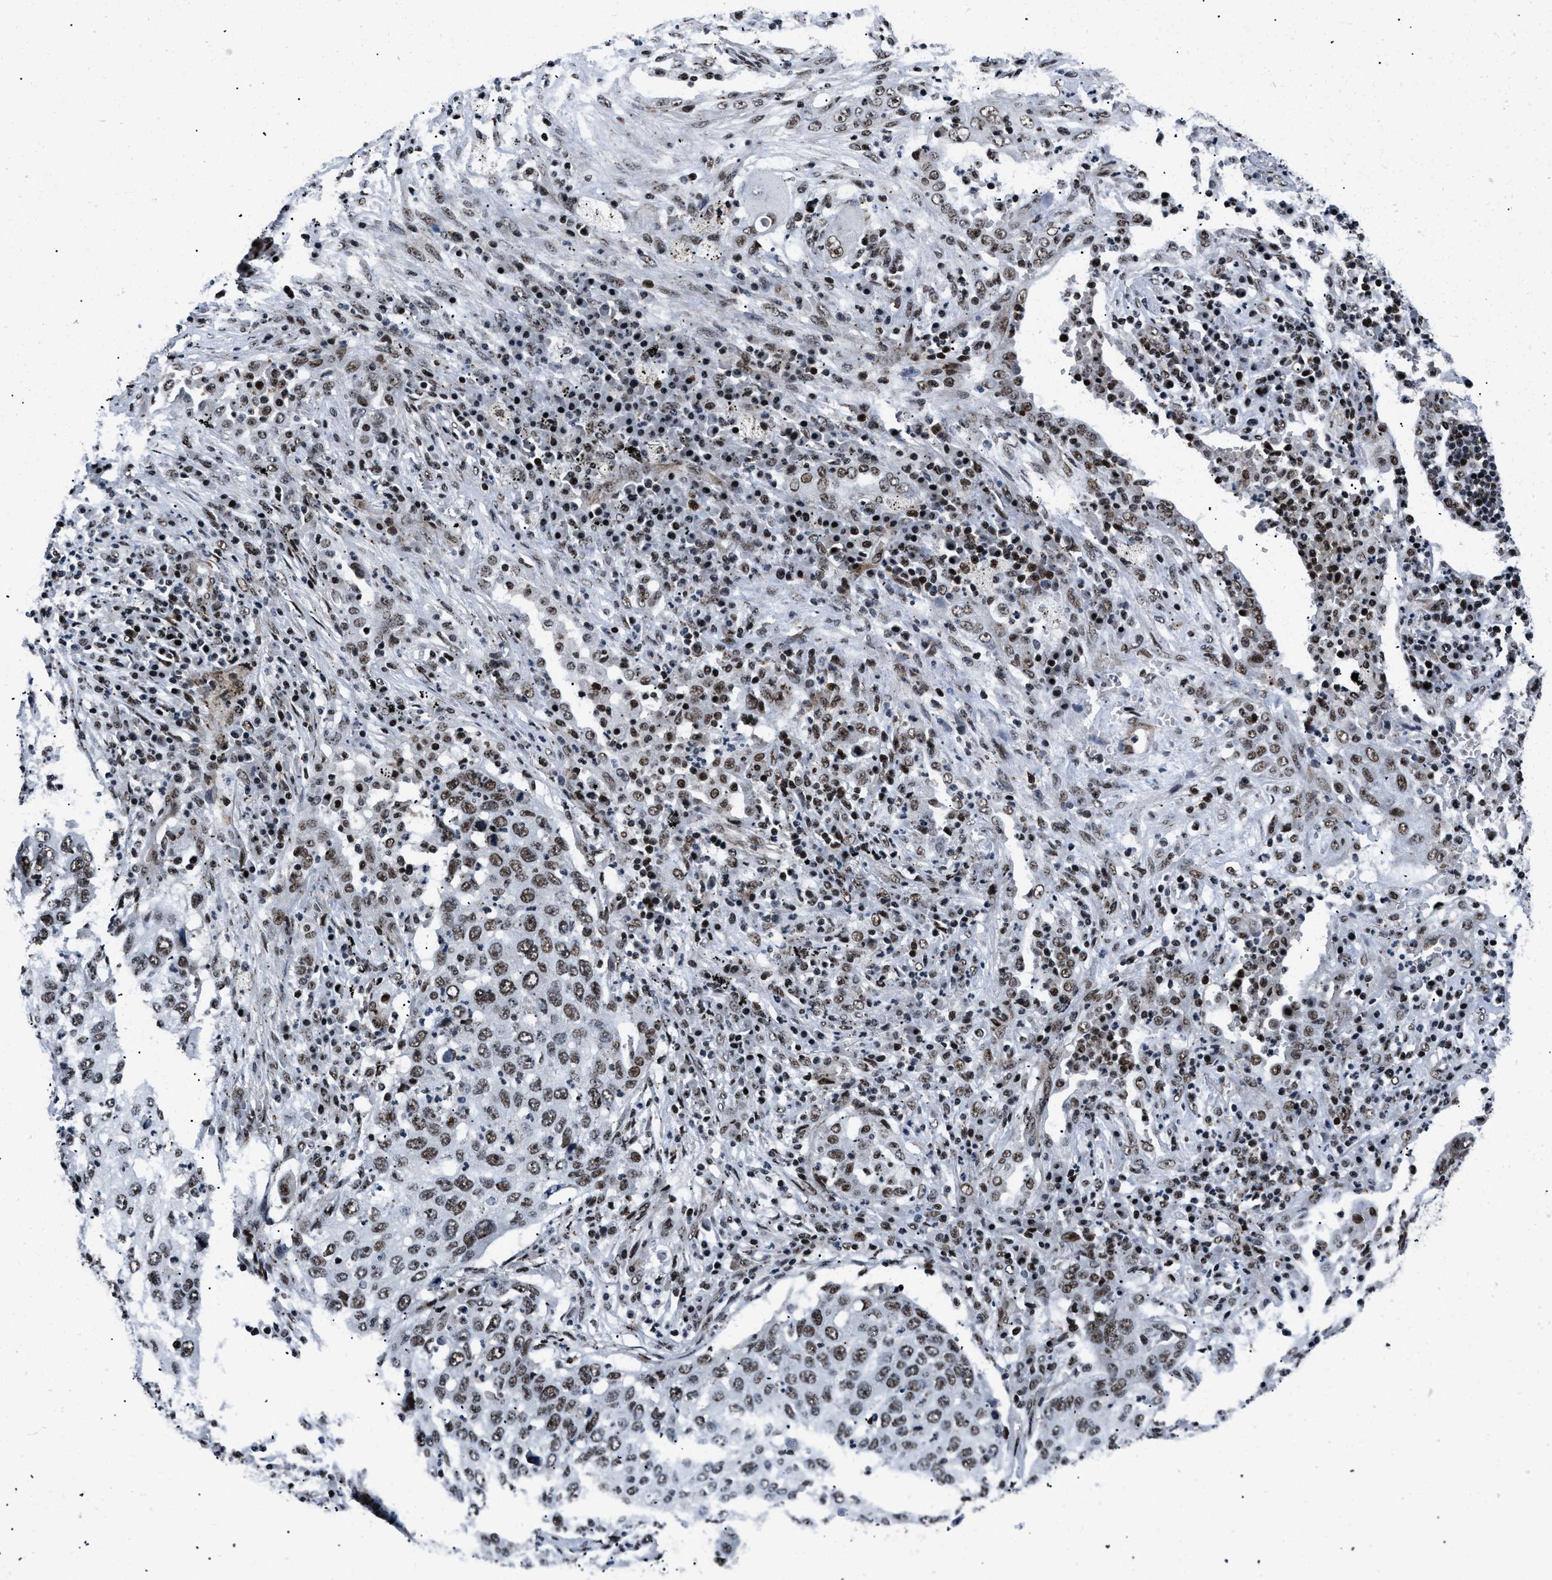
{"staining": {"intensity": "strong", "quantity": ">75%", "location": "nuclear"}, "tissue": "lung cancer", "cell_type": "Tumor cells", "image_type": "cancer", "snomed": [{"axis": "morphology", "description": "Squamous cell carcinoma, NOS"}, {"axis": "topography", "description": "Lung"}], "caption": "Squamous cell carcinoma (lung) tissue displays strong nuclear positivity in approximately >75% of tumor cells, visualized by immunohistochemistry.", "gene": "SMARCB1", "patient": {"sex": "female", "age": 63}}